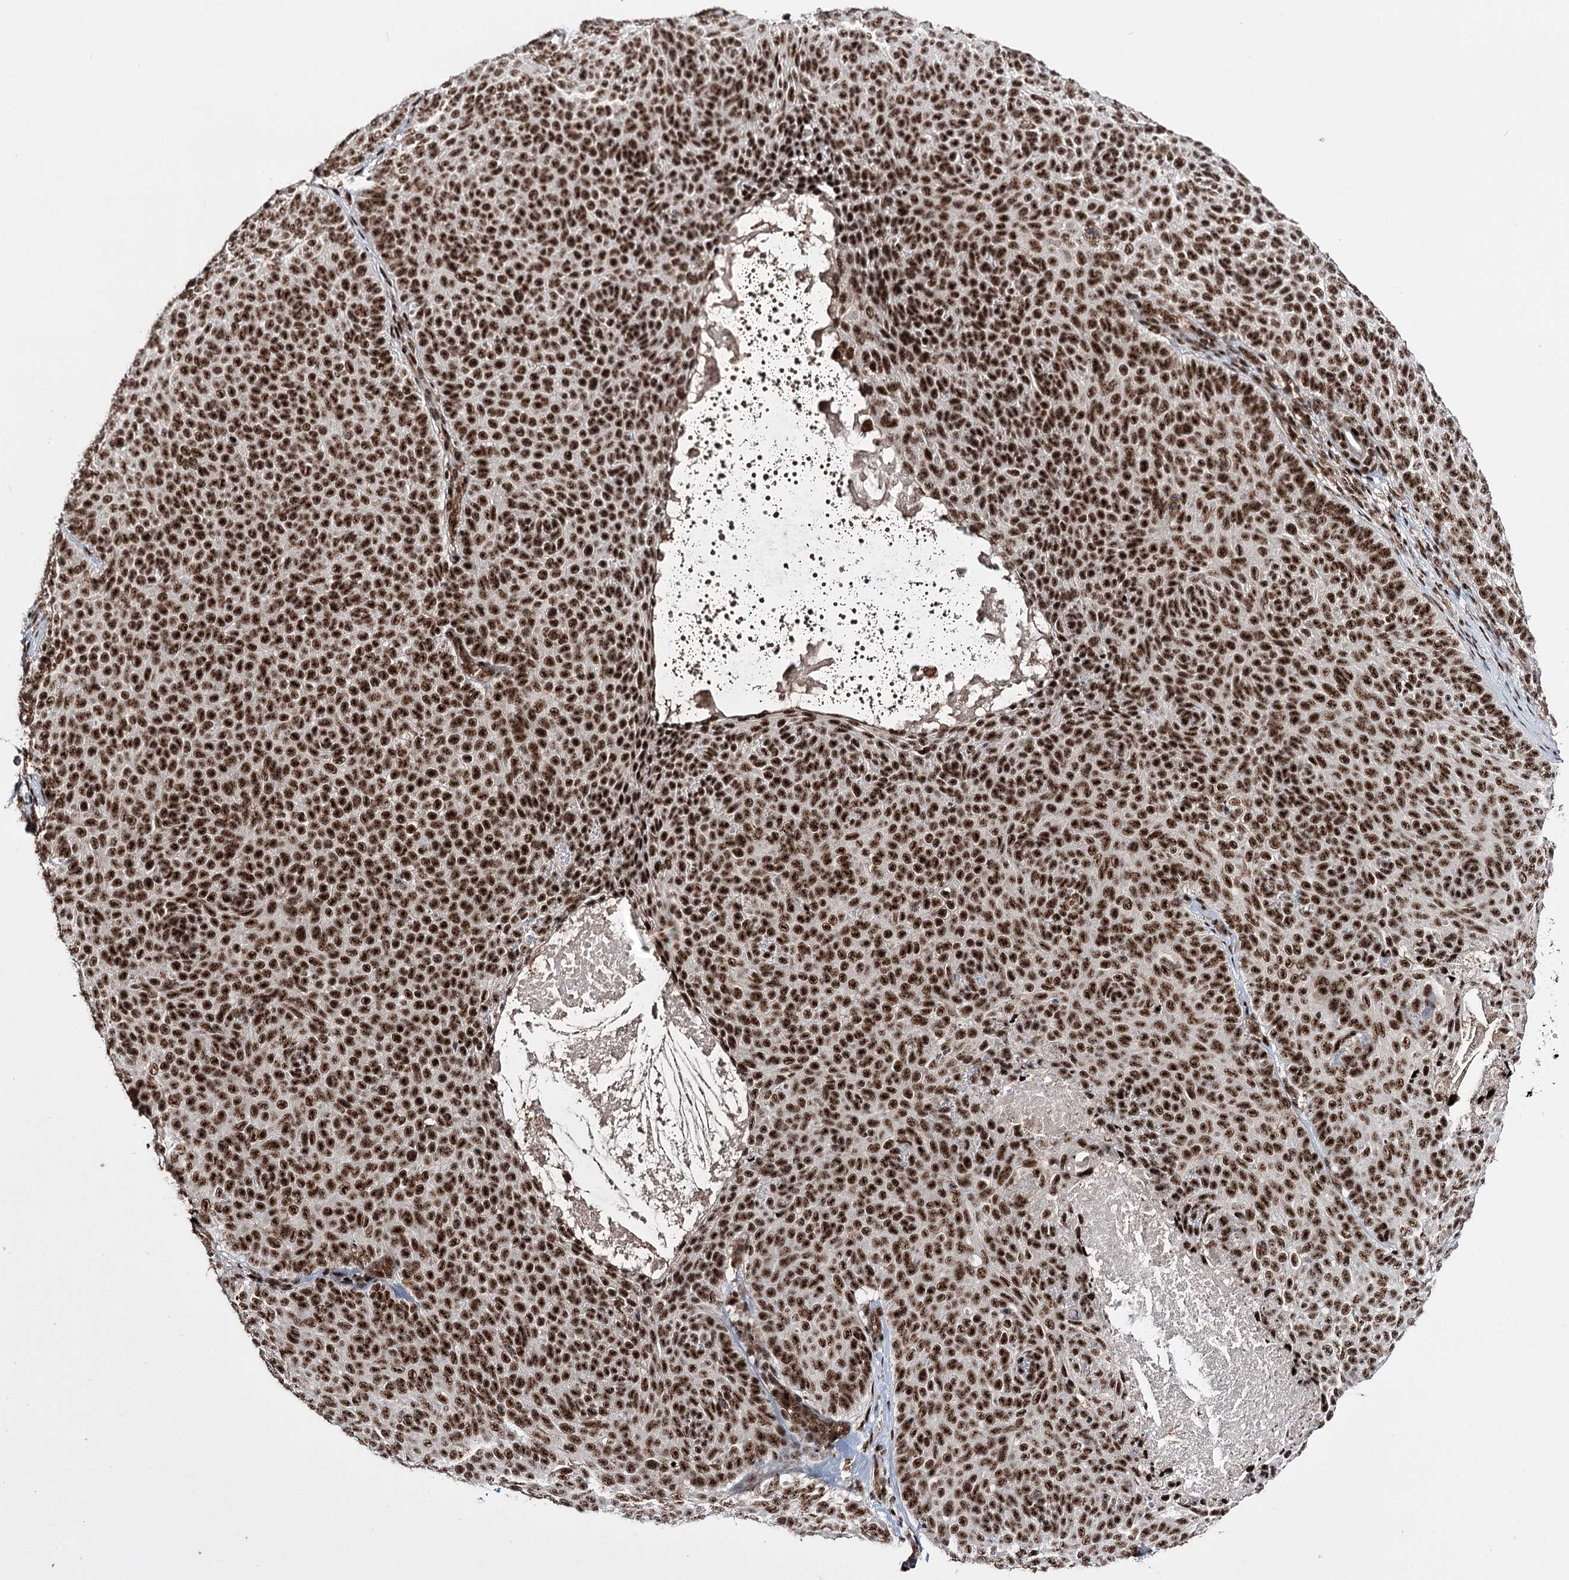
{"staining": {"intensity": "strong", "quantity": ">75%", "location": "nuclear"}, "tissue": "skin cancer", "cell_type": "Tumor cells", "image_type": "cancer", "snomed": [{"axis": "morphology", "description": "Basal cell carcinoma"}, {"axis": "topography", "description": "Skin"}], "caption": "Basal cell carcinoma (skin) stained with DAB (3,3'-diaminobenzidine) immunohistochemistry shows high levels of strong nuclear positivity in approximately >75% of tumor cells.", "gene": "PRPF40A", "patient": {"sex": "male", "age": 85}}